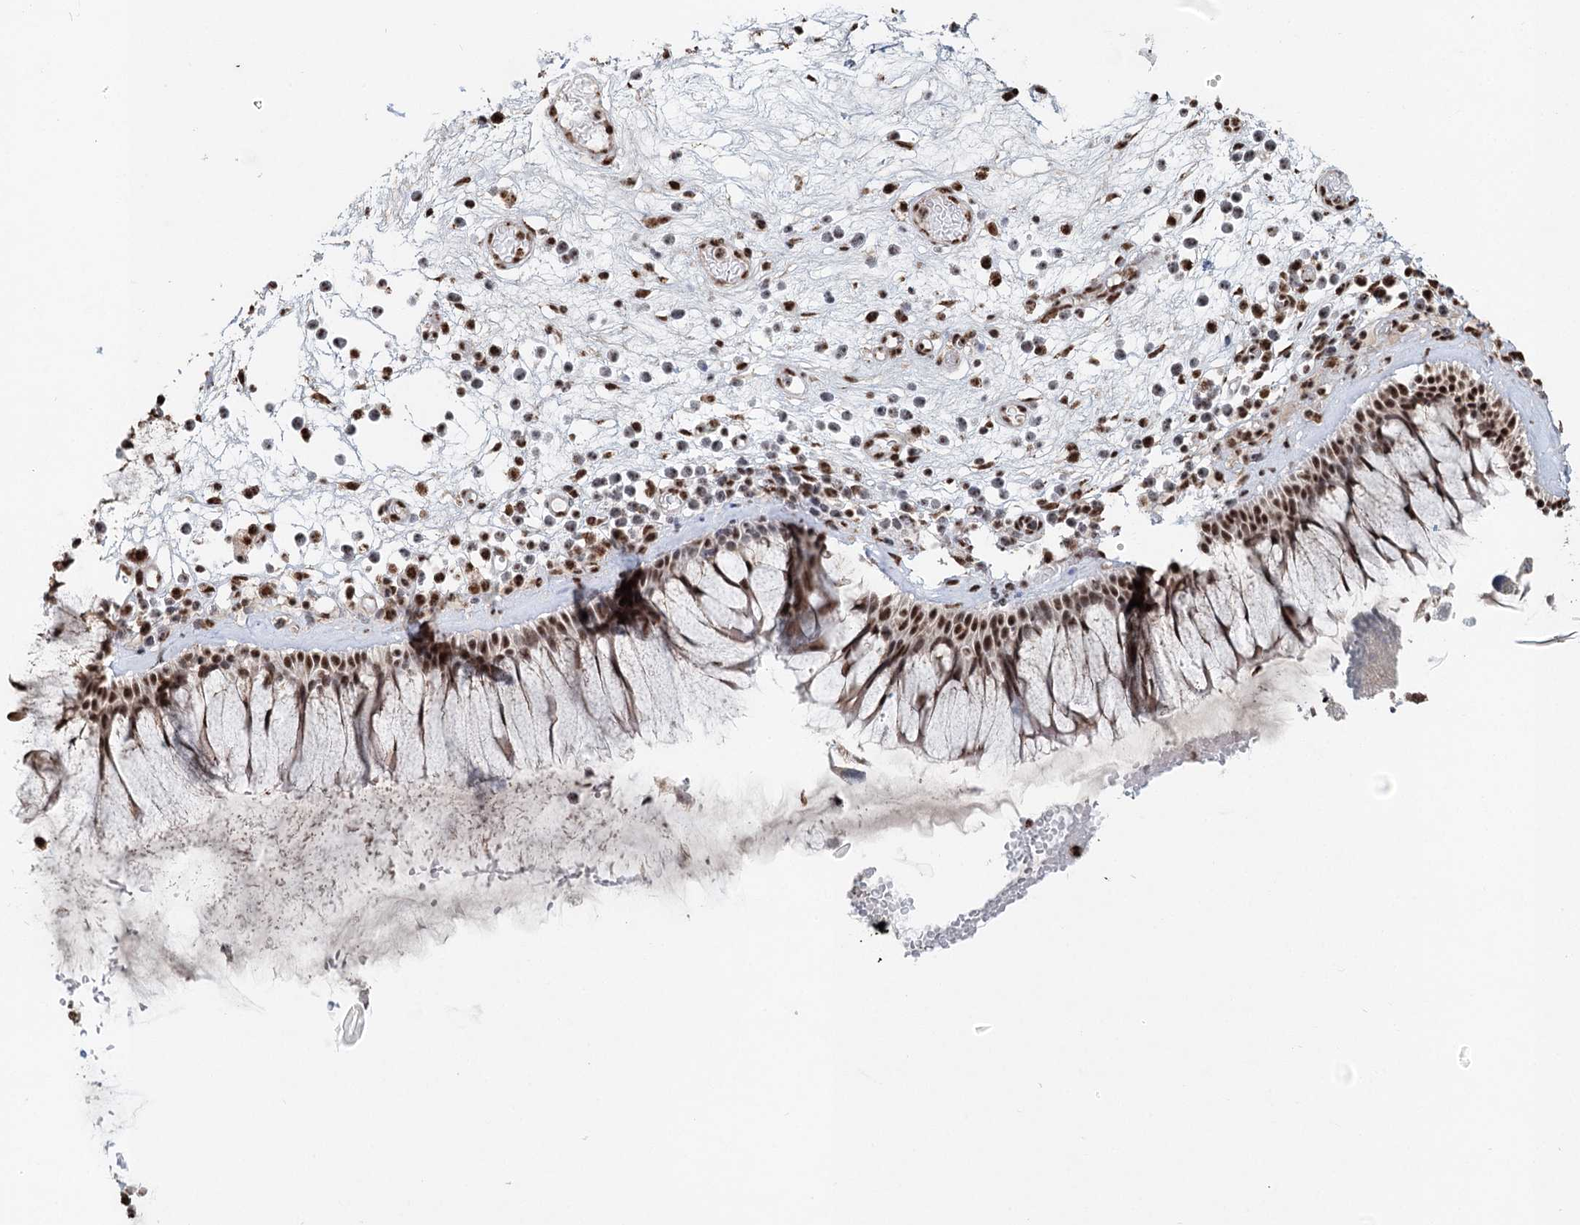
{"staining": {"intensity": "strong", "quantity": ">75%", "location": "nuclear"}, "tissue": "nasopharynx", "cell_type": "Respiratory epithelial cells", "image_type": "normal", "snomed": [{"axis": "morphology", "description": "Normal tissue, NOS"}, {"axis": "morphology", "description": "Inflammation, NOS"}, {"axis": "topography", "description": "Nasopharynx"}], "caption": "Protein expression analysis of normal nasopharynx reveals strong nuclear expression in about >75% of respiratory epithelial cells. Nuclei are stained in blue.", "gene": "GPALPP1", "patient": {"sex": "male", "age": 70}}